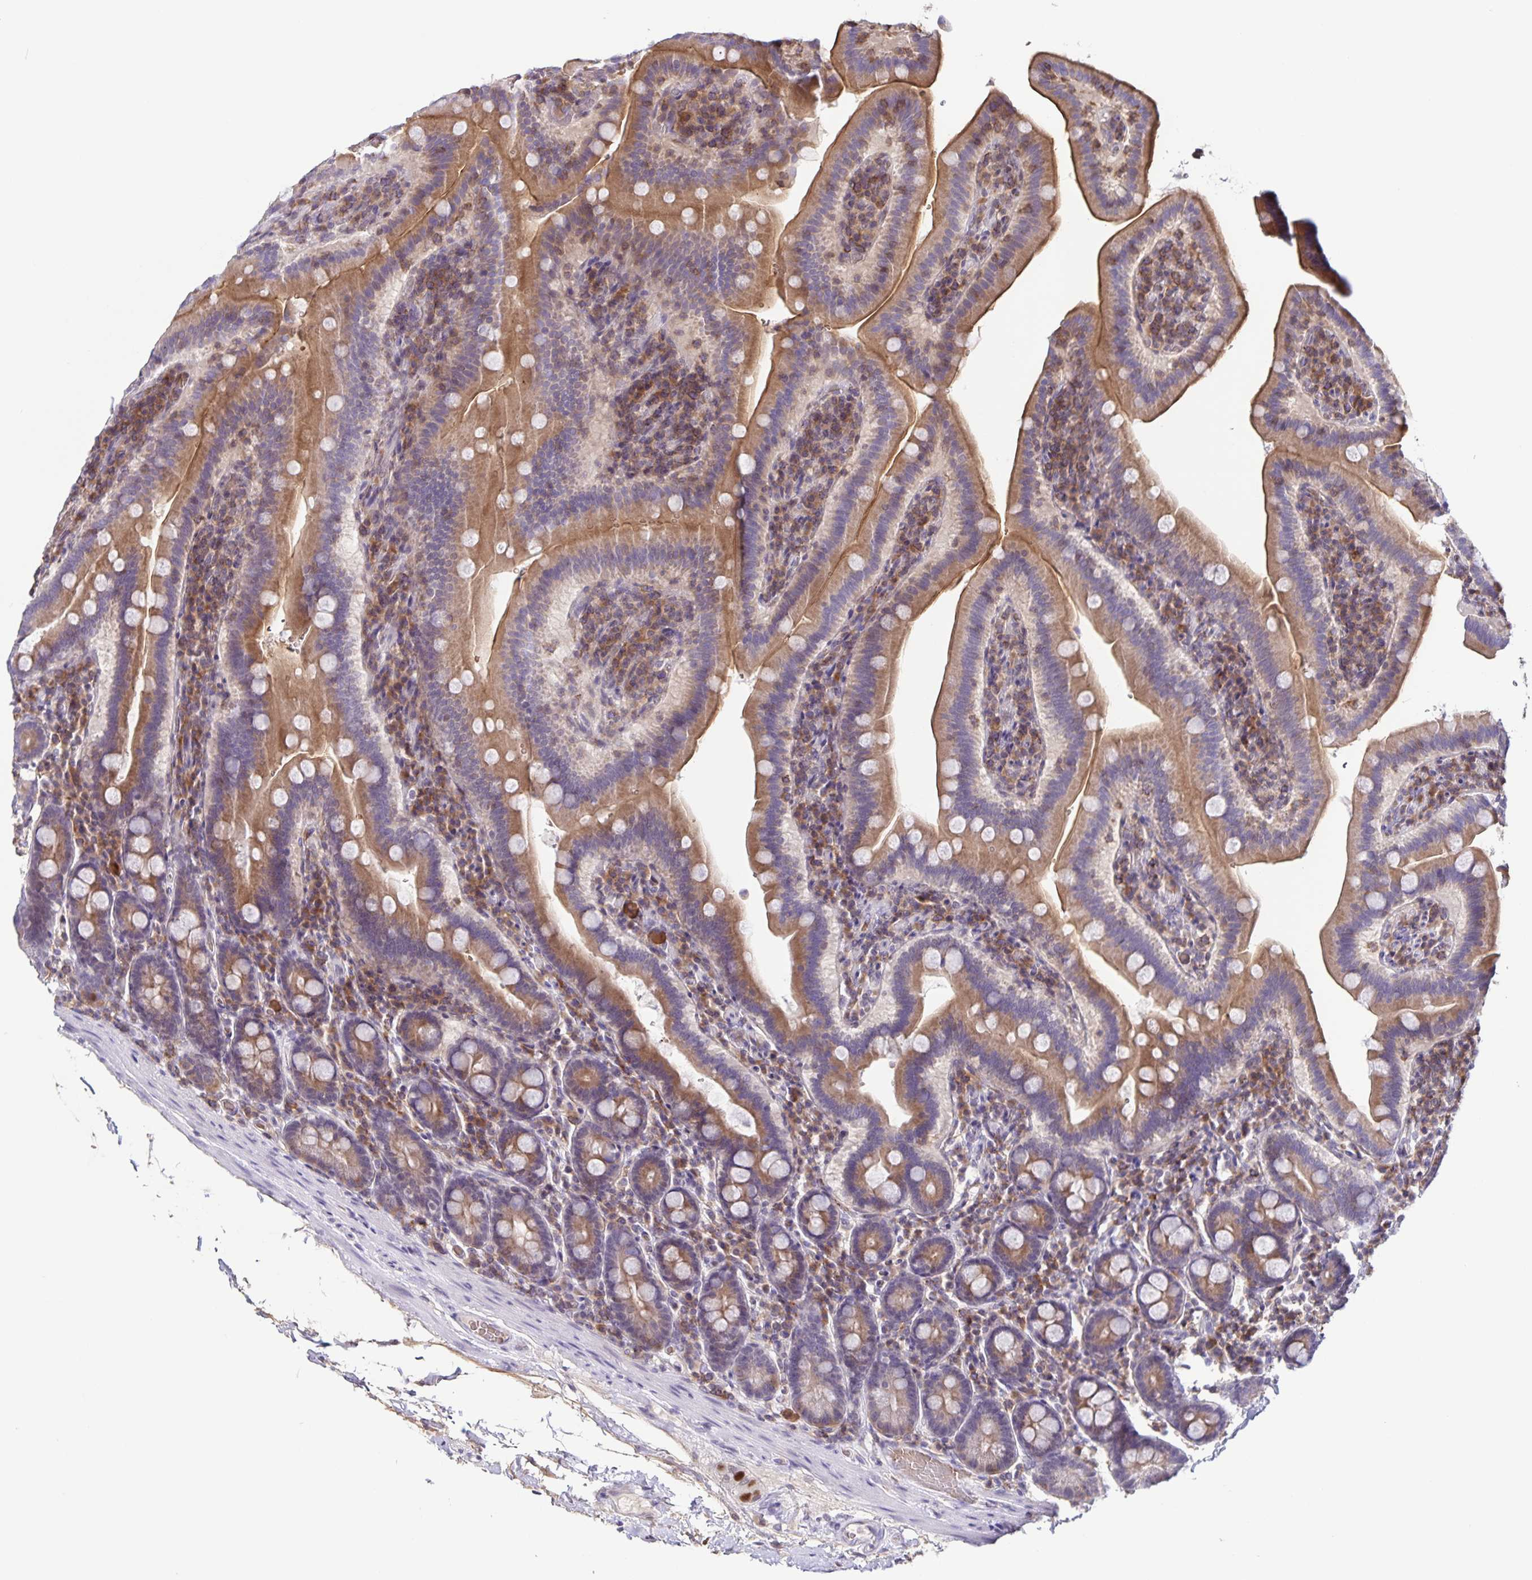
{"staining": {"intensity": "moderate", "quantity": ">75%", "location": "cytoplasmic/membranous"}, "tissue": "small intestine", "cell_type": "Glandular cells", "image_type": "normal", "snomed": [{"axis": "morphology", "description": "Normal tissue, NOS"}, {"axis": "topography", "description": "Small intestine"}], "caption": "A medium amount of moderate cytoplasmic/membranous positivity is identified in approximately >75% of glandular cells in unremarkable small intestine. (Brightfield microscopy of DAB IHC at high magnification).", "gene": "STPG4", "patient": {"sex": "male", "age": 26}}